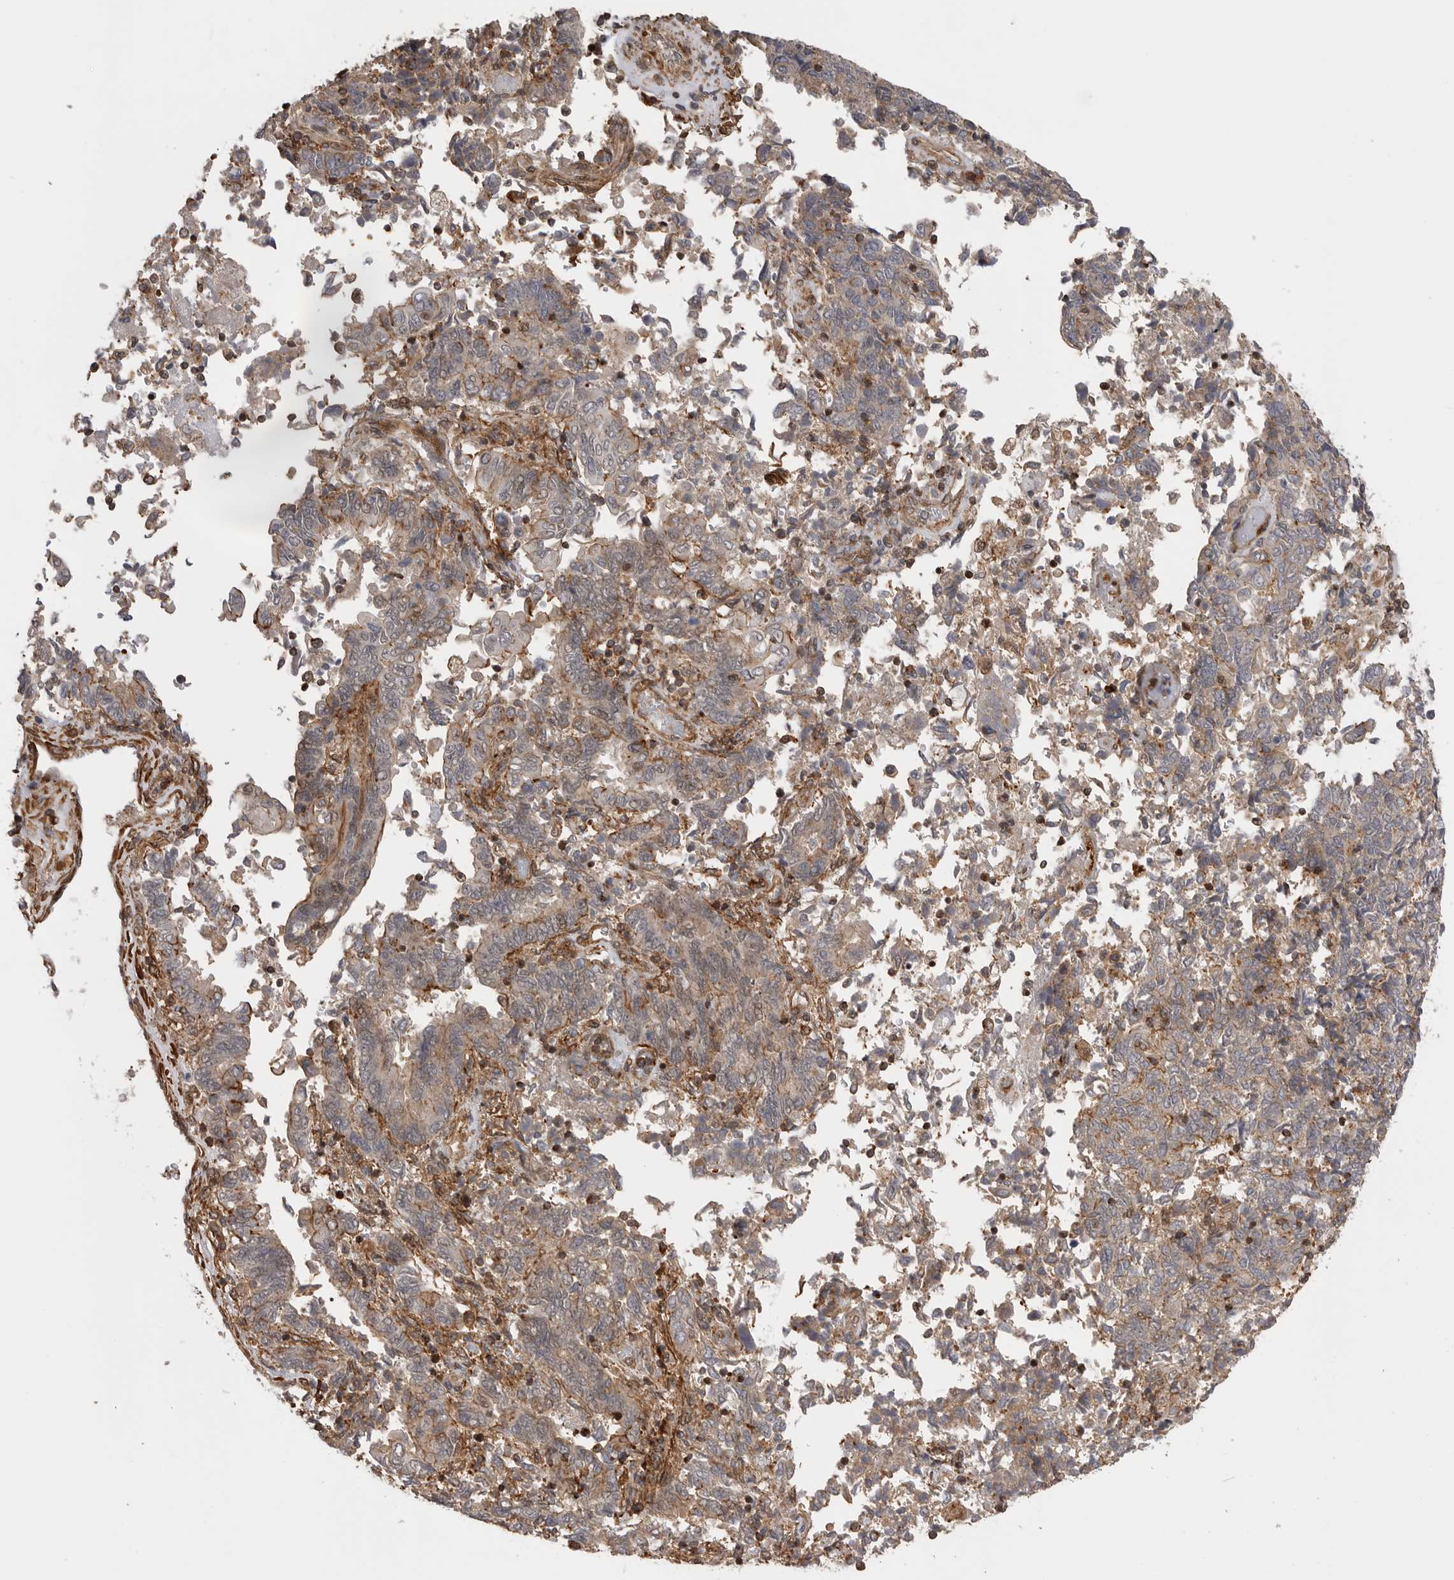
{"staining": {"intensity": "weak", "quantity": "25%-75%", "location": "cytoplasmic/membranous"}, "tissue": "endometrial cancer", "cell_type": "Tumor cells", "image_type": "cancer", "snomed": [{"axis": "morphology", "description": "Adenocarcinoma, NOS"}, {"axis": "topography", "description": "Endometrium"}], "caption": "High-magnification brightfield microscopy of endometrial cancer stained with DAB (brown) and counterstained with hematoxylin (blue). tumor cells exhibit weak cytoplasmic/membranous staining is present in about25%-75% of cells.", "gene": "TRIM56", "patient": {"sex": "female", "age": 80}}